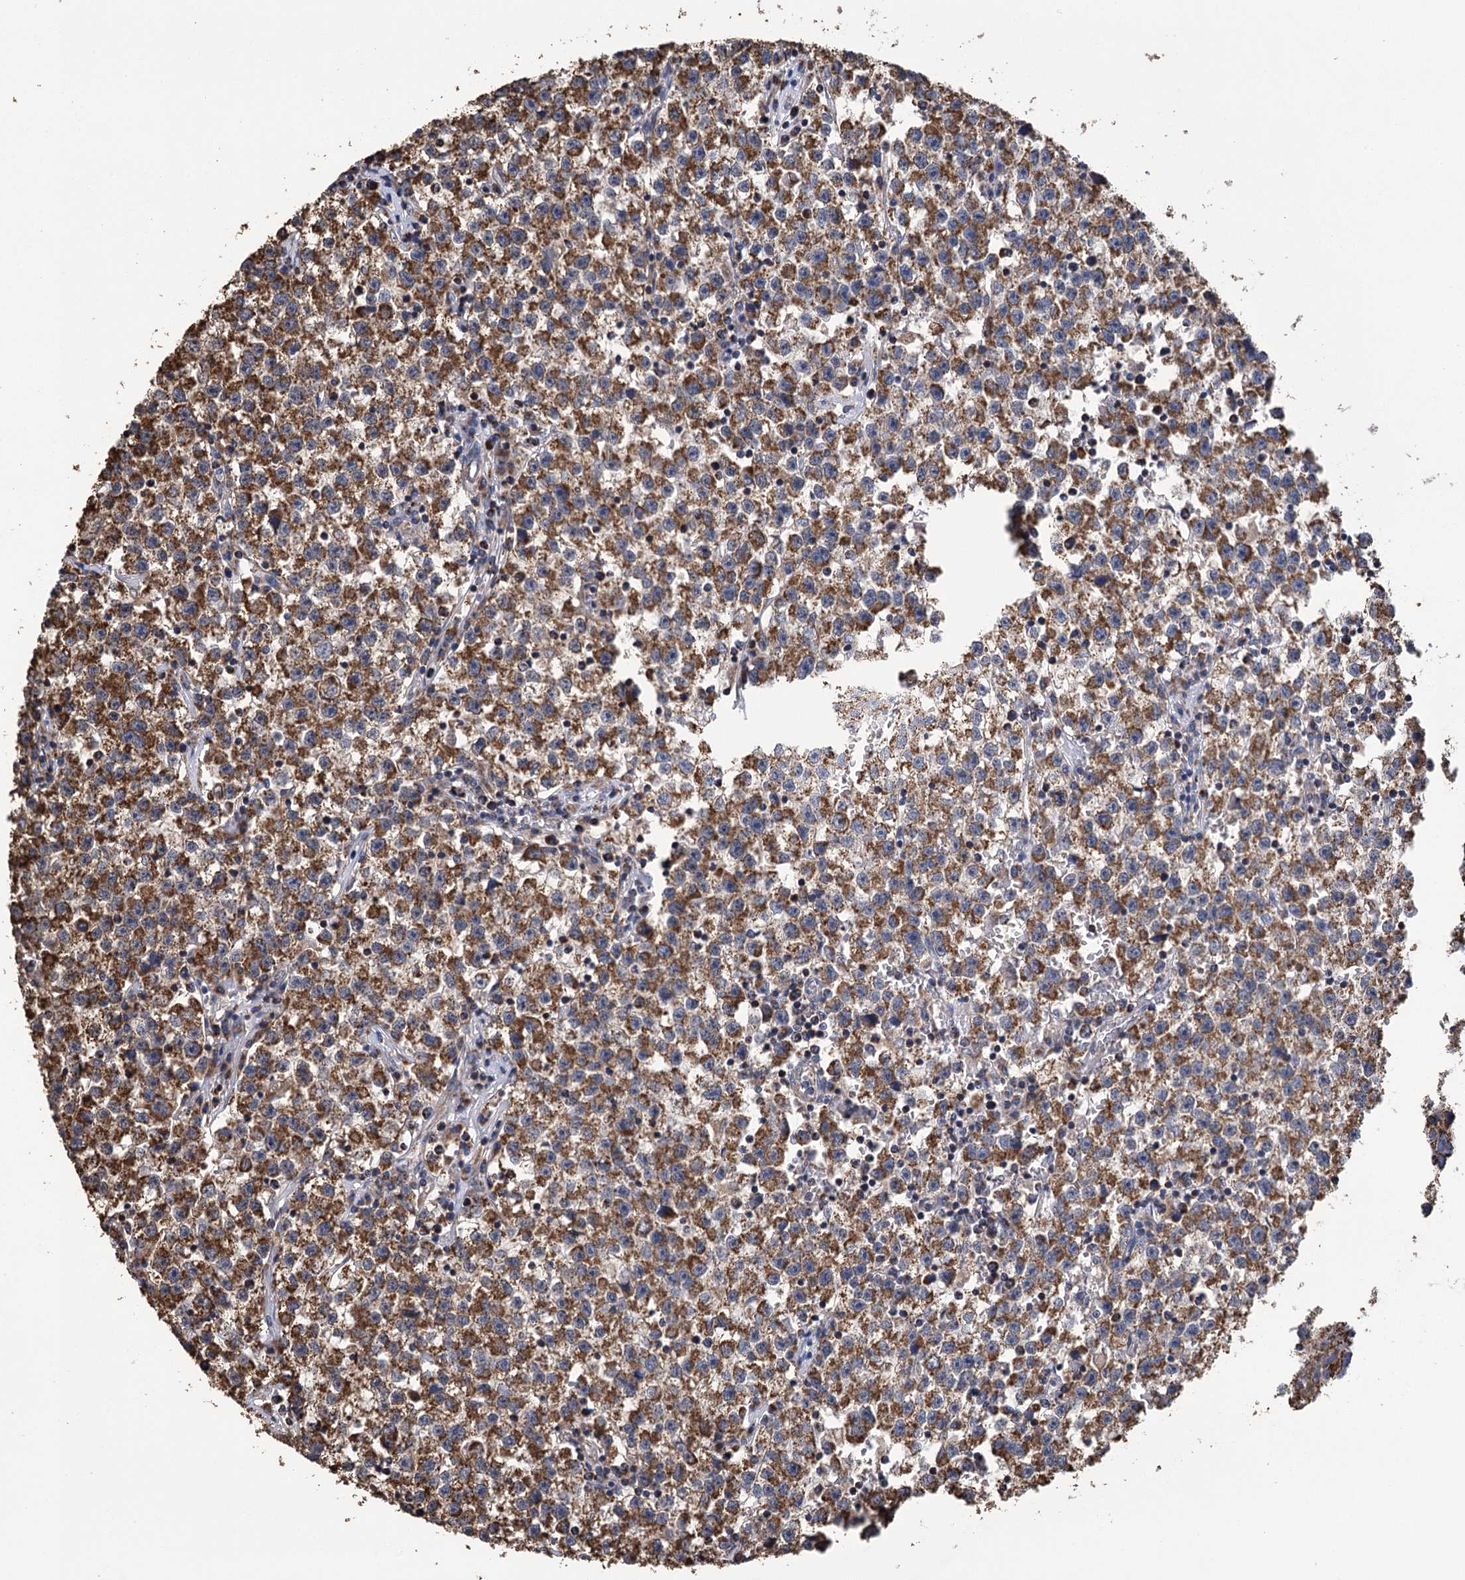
{"staining": {"intensity": "strong", "quantity": ">75%", "location": "cytoplasmic/membranous"}, "tissue": "testis cancer", "cell_type": "Tumor cells", "image_type": "cancer", "snomed": [{"axis": "morphology", "description": "Seminoma, NOS"}, {"axis": "topography", "description": "Testis"}], "caption": "Protein analysis of testis cancer tissue reveals strong cytoplasmic/membranous expression in approximately >75% of tumor cells.", "gene": "CCDC73", "patient": {"sex": "male", "age": 22}}